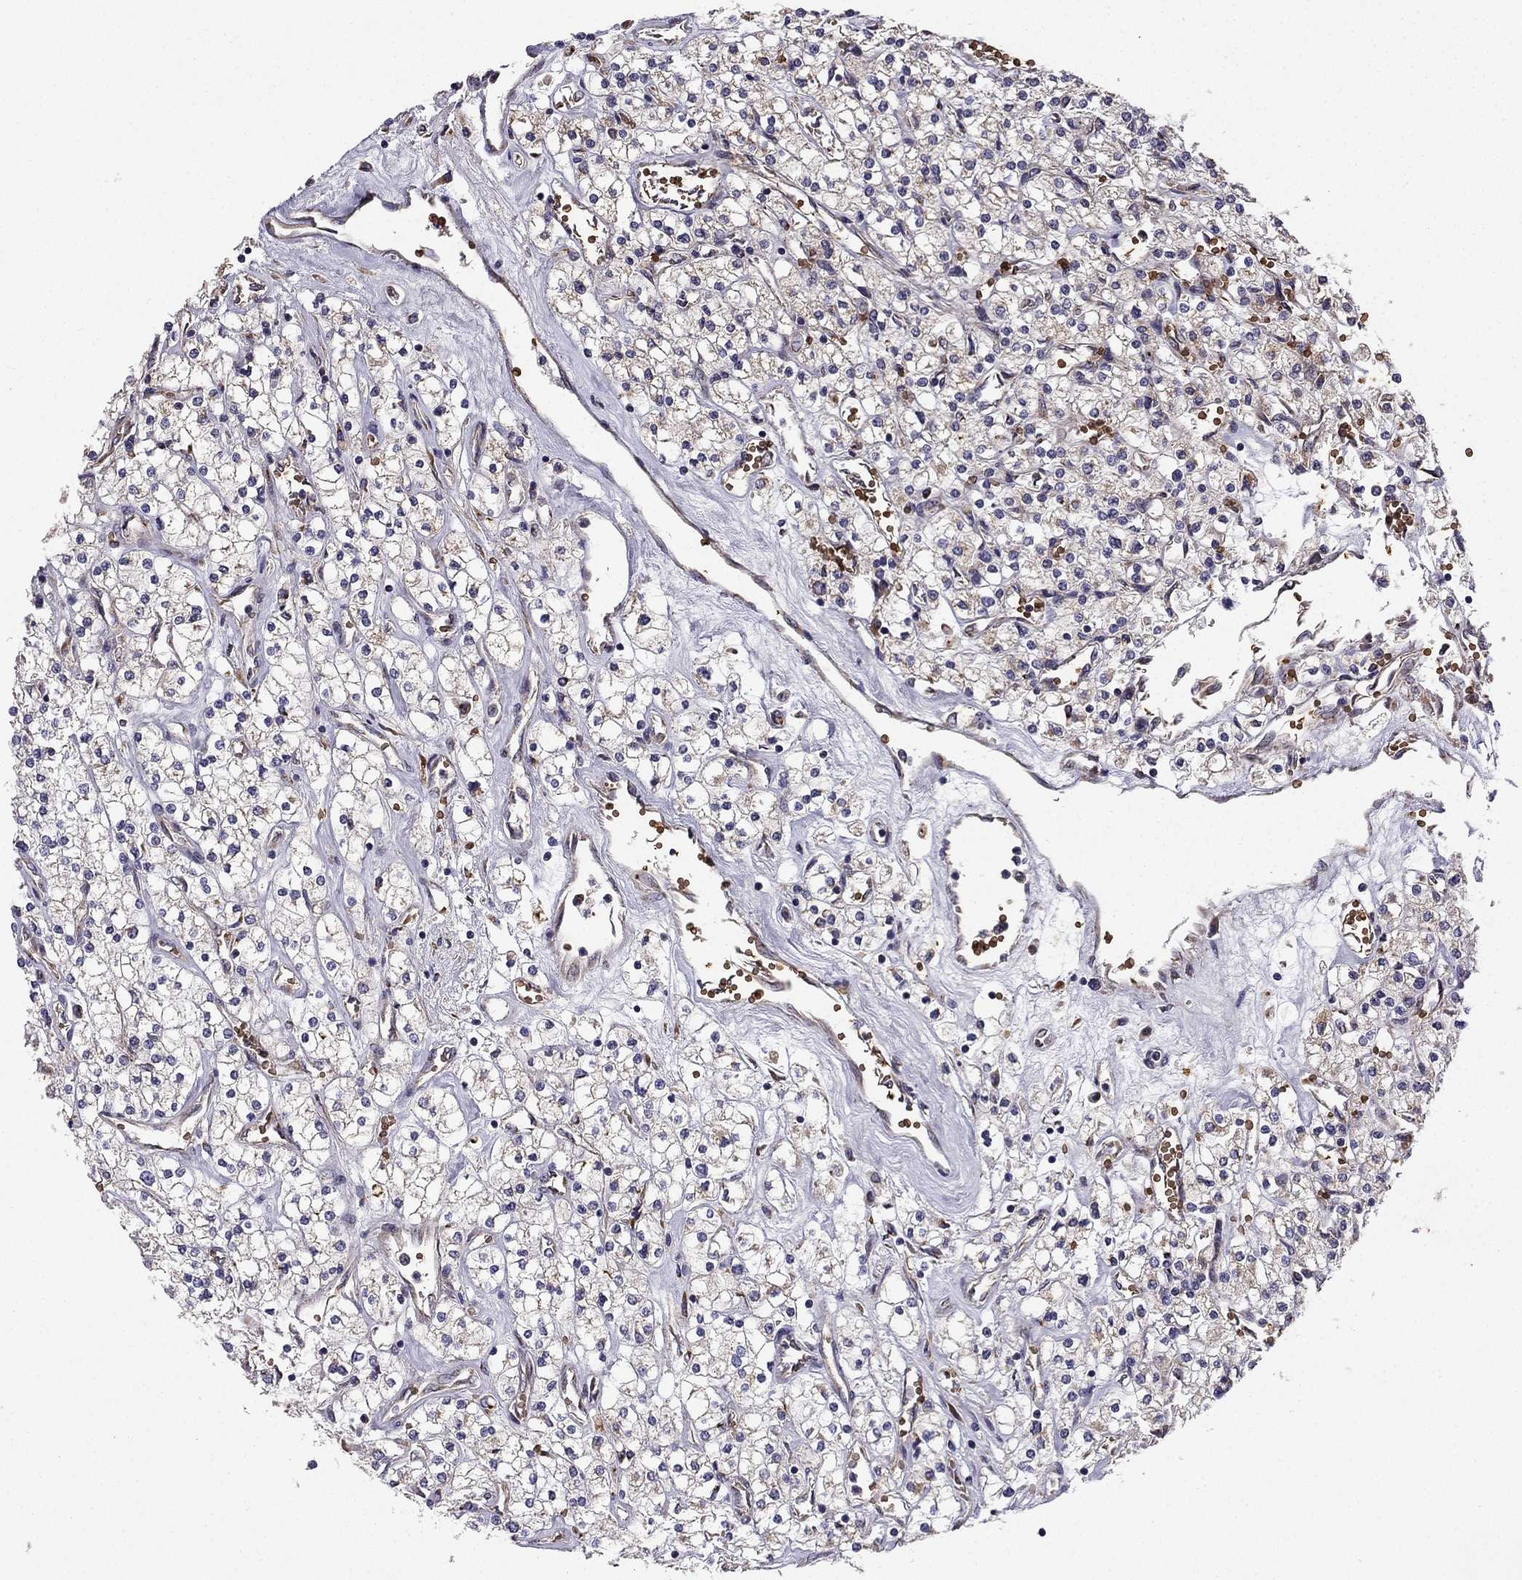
{"staining": {"intensity": "negative", "quantity": "none", "location": "none"}, "tissue": "renal cancer", "cell_type": "Tumor cells", "image_type": "cancer", "snomed": [{"axis": "morphology", "description": "Adenocarcinoma, NOS"}, {"axis": "topography", "description": "Kidney"}], "caption": "This is a image of immunohistochemistry staining of renal adenocarcinoma, which shows no expression in tumor cells.", "gene": "B4GALT7", "patient": {"sex": "male", "age": 80}}